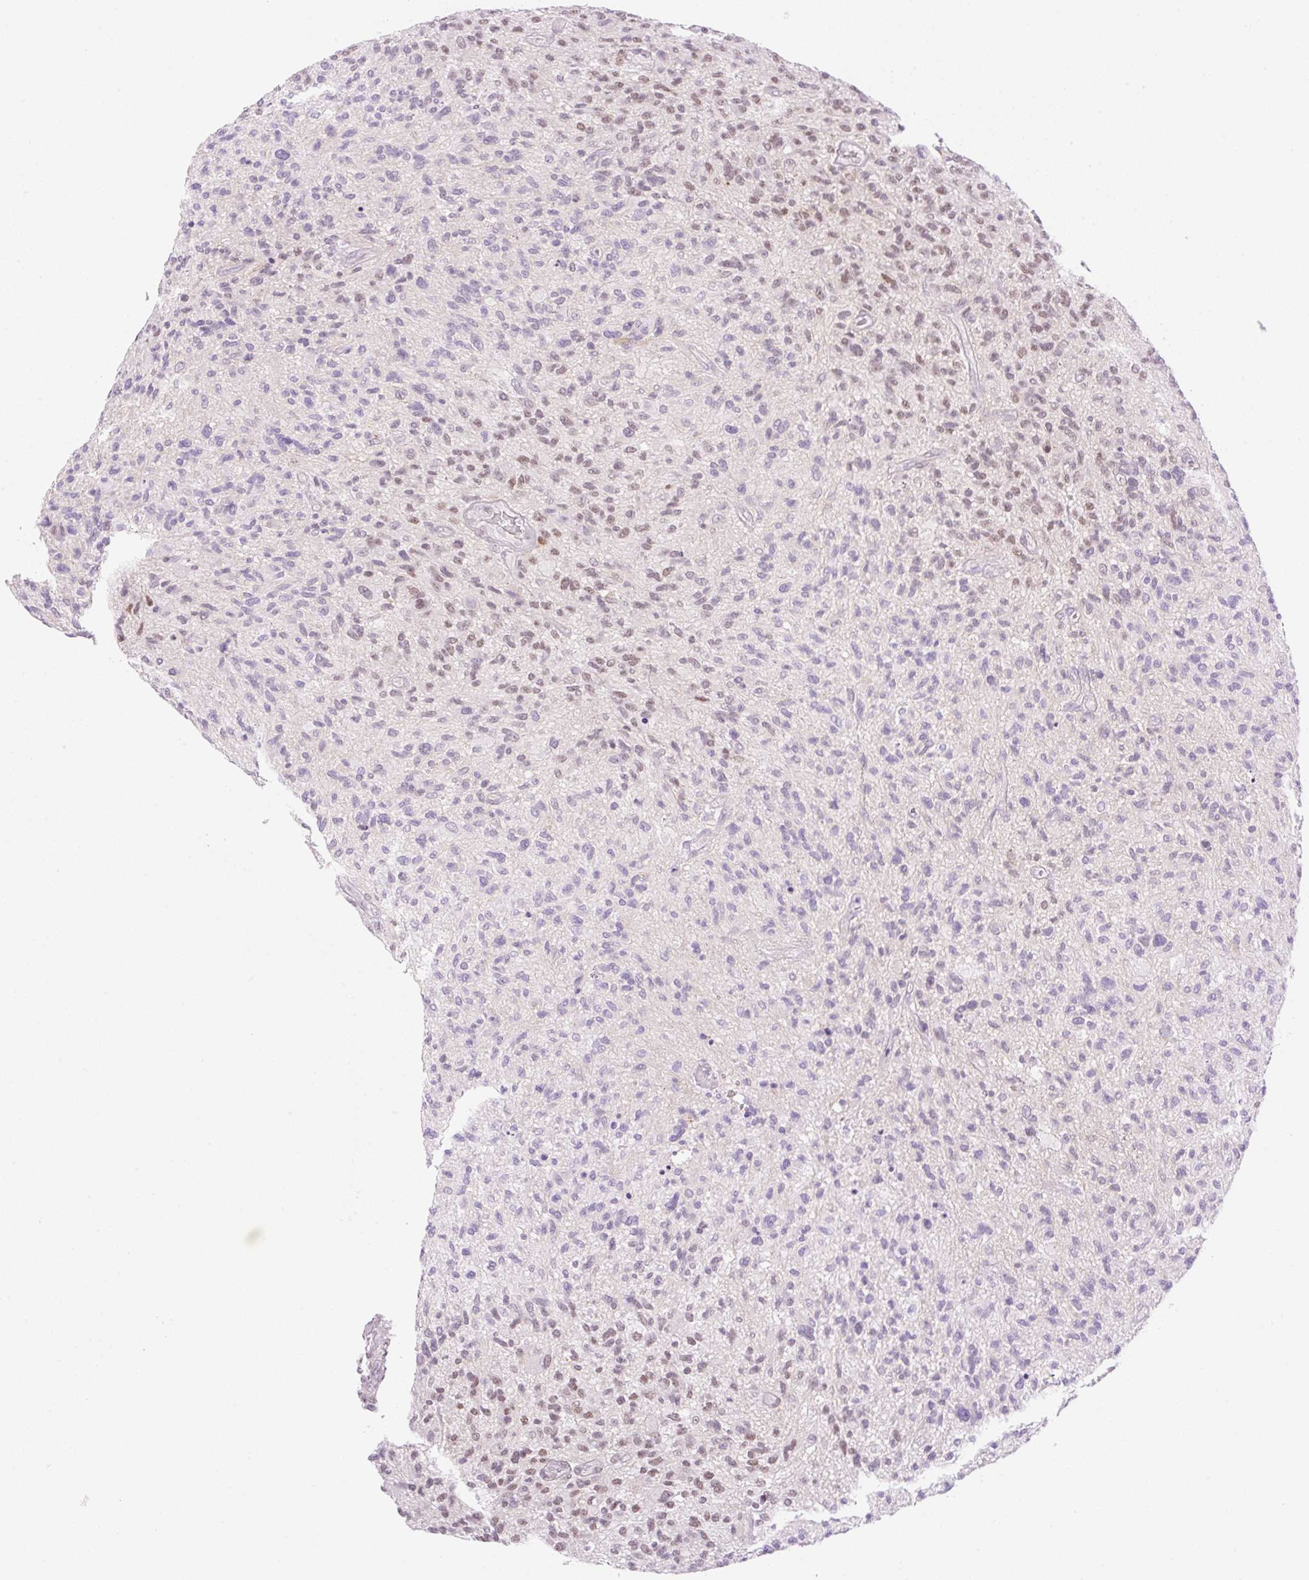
{"staining": {"intensity": "weak", "quantity": "25%-75%", "location": "nuclear"}, "tissue": "glioma", "cell_type": "Tumor cells", "image_type": "cancer", "snomed": [{"axis": "morphology", "description": "Glioma, malignant, High grade"}, {"axis": "topography", "description": "Brain"}], "caption": "Weak nuclear expression is identified in about 25%-75% of tumor cells in glioma.", "gene": "PALM3", "patient": {"sex": "male", "age": 47}}